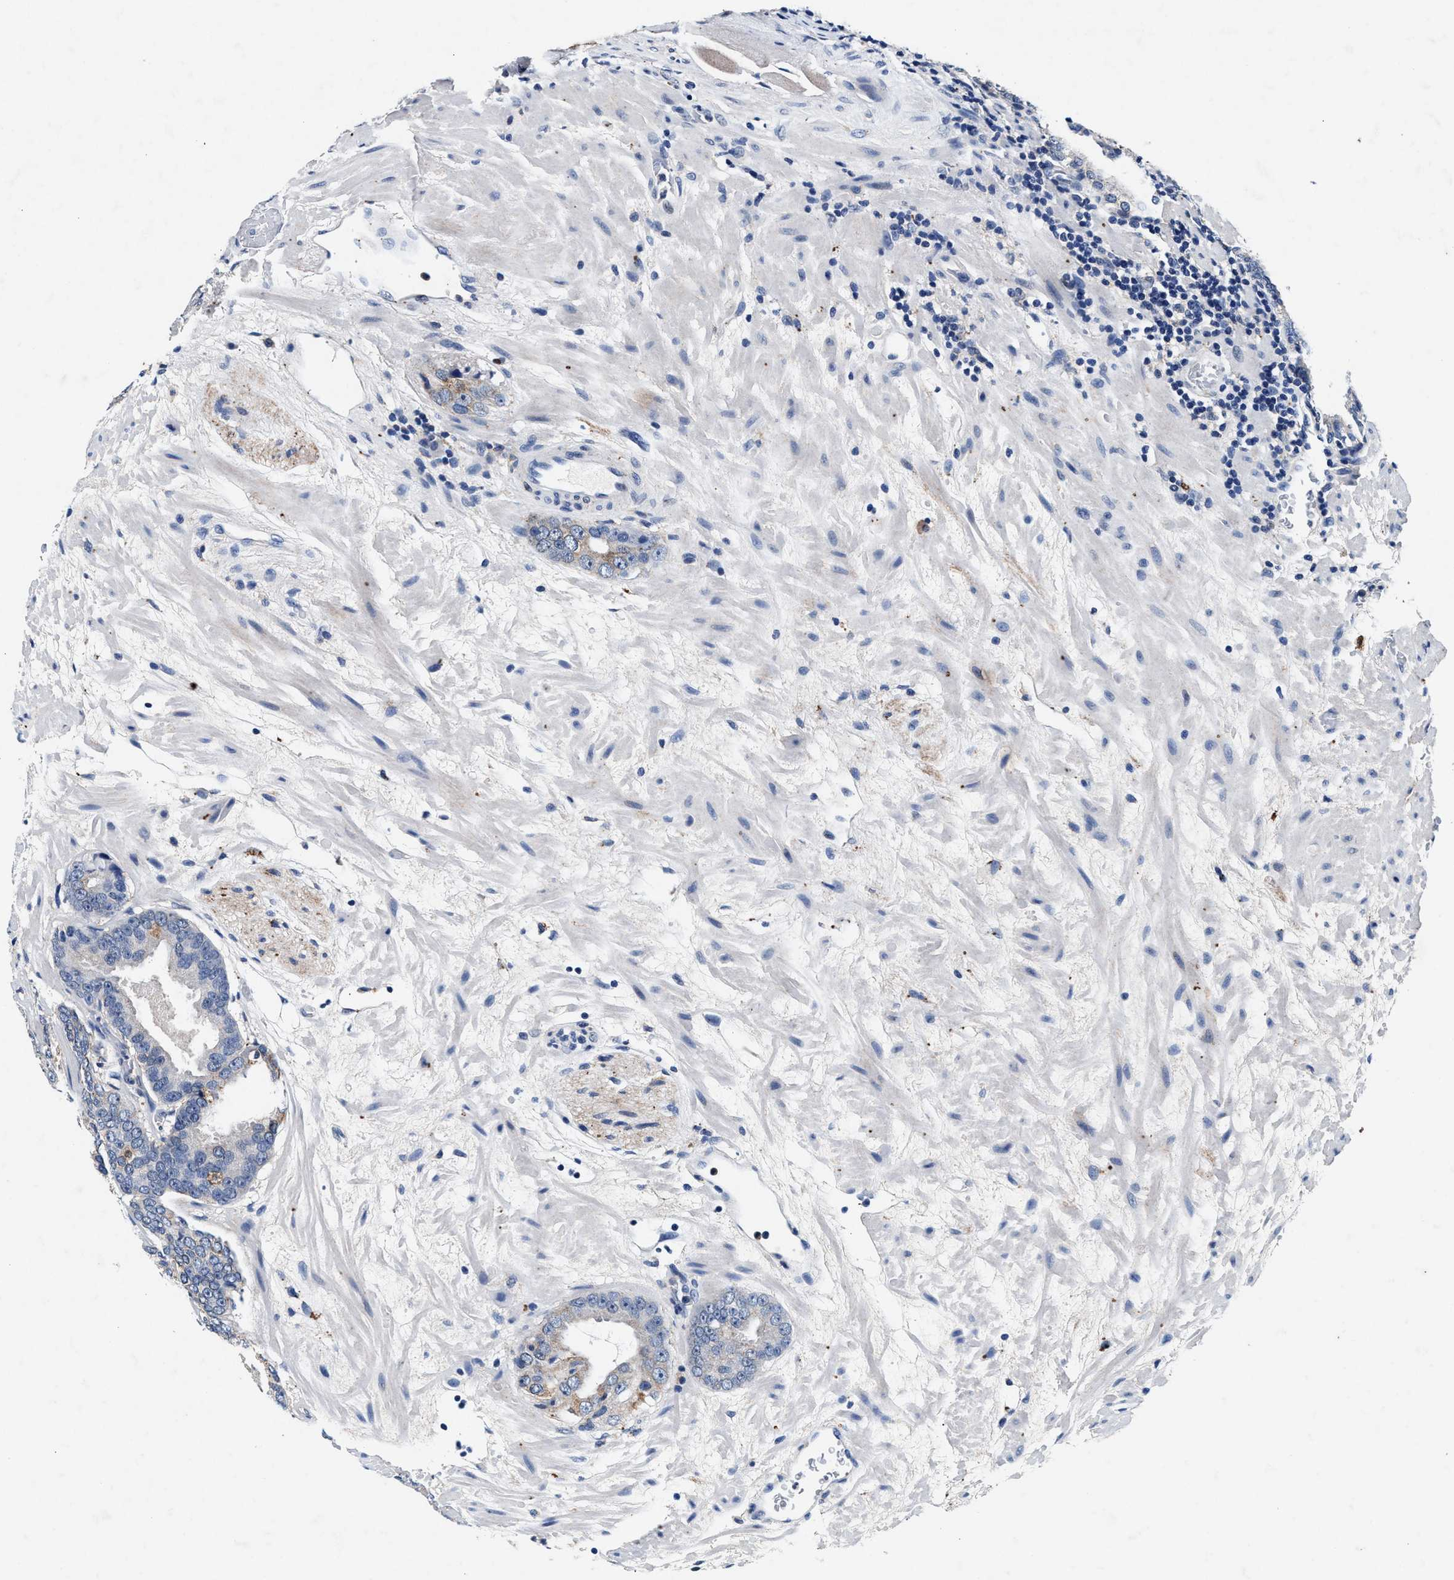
{"staining": {"intensity": "weak", "quantity": "<25%", "location": "cytoplasmic/membranous"}, "tissue": "prostate cancer", "cell_type": "Tumor cells", "image_type": "cancer", "snomed": [{"axis": "morphology", "description": "Adenocarcinoma, Low grade"}, {"axis": "topography", "description": "Prostate"}], "caption": "Human prostate low-grade adenocarcinoma stained for a protein using immunohistochemistry (IHC) displays no staining in tumor cells.", "gene": "SLC8A1", "patient": {"sex": "male", "age": 69}}